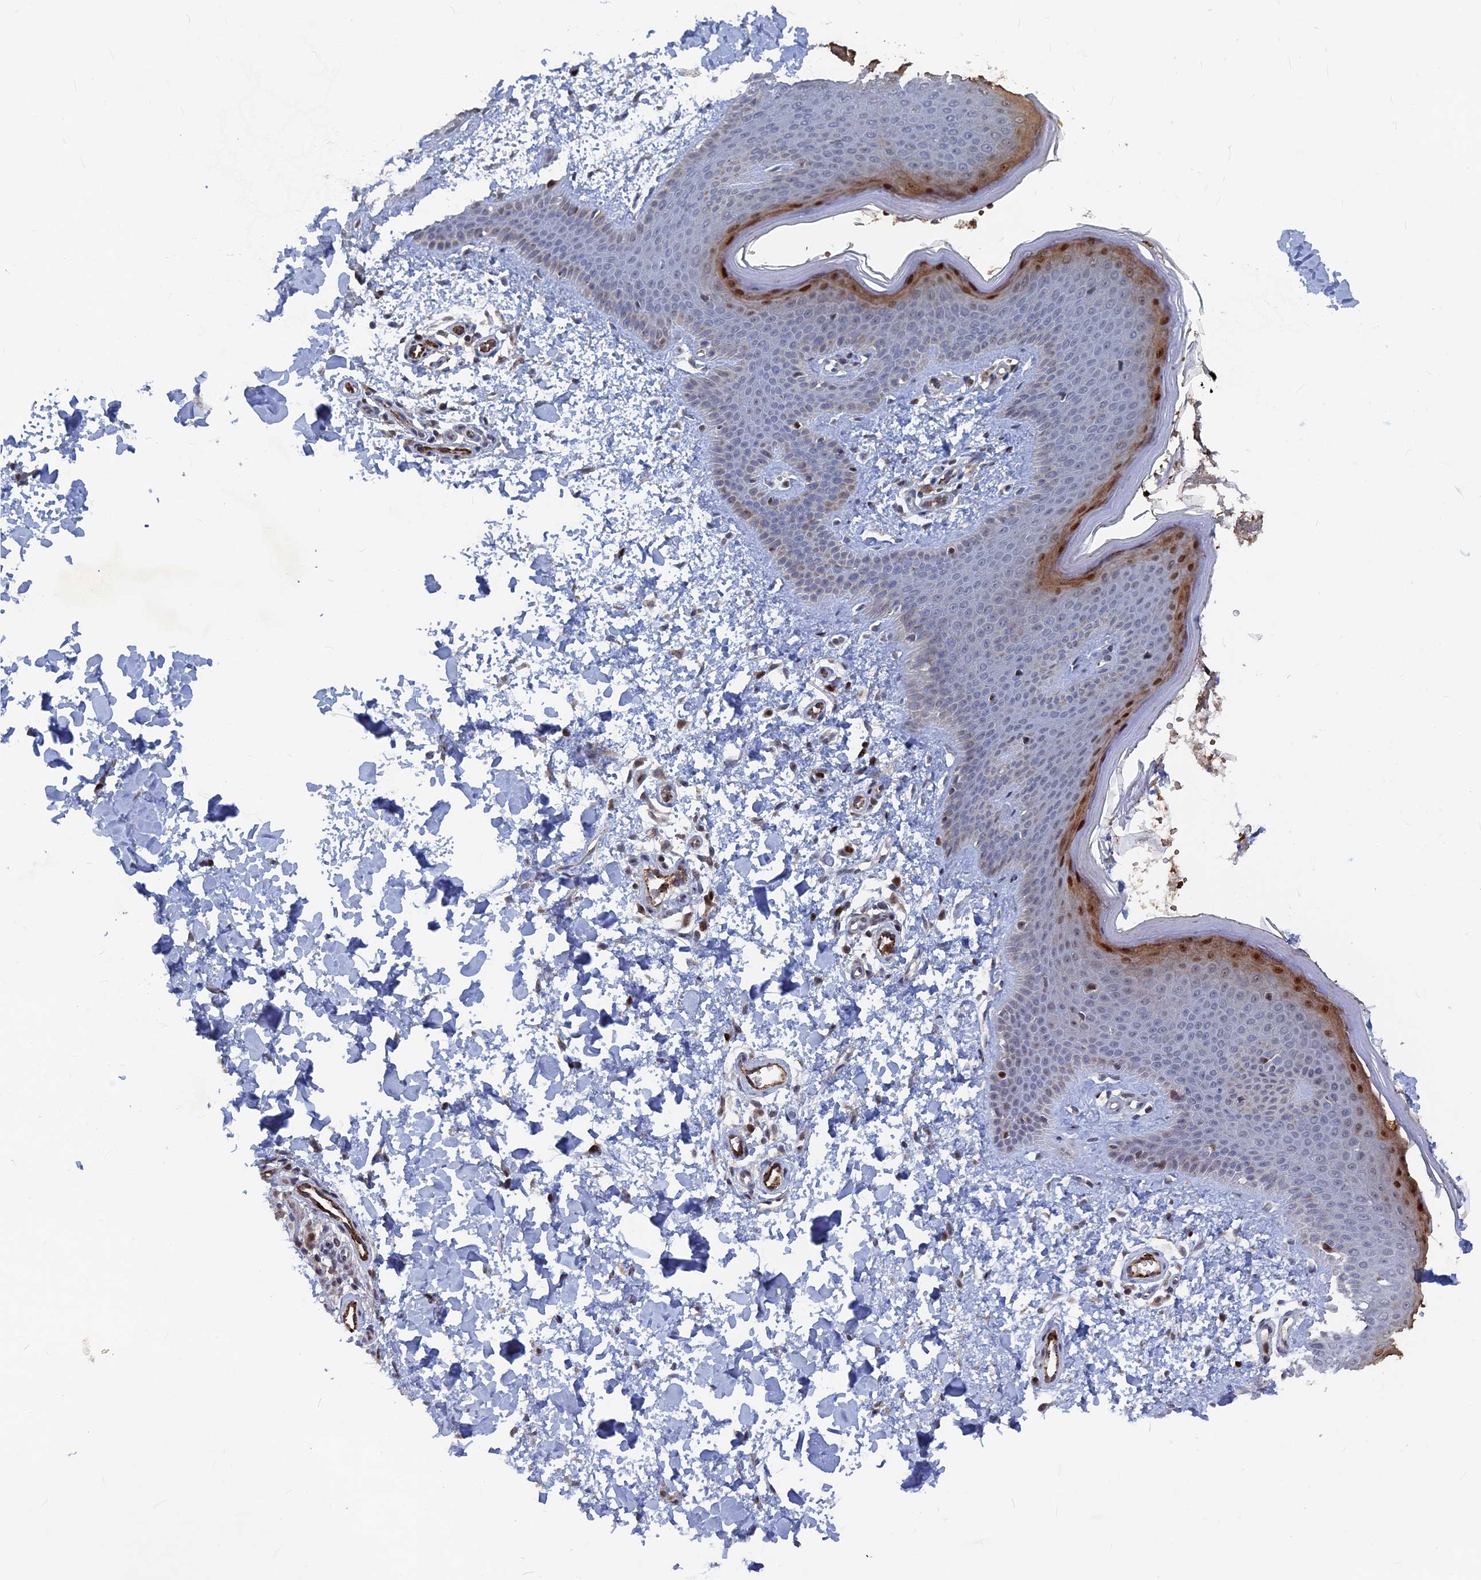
{"staining": {"intensity": "weak", "quantity": "25%-75%", "location": "cytoplasmic/membranous"}, "tissue": "skin", "cell_type": "Fibroblasts", "image_type": "normal", "snomed": [{"axis": "morphology", "description": "Normal tissue, NOS"}, {"axis": "topography", "description": "Skin"}], "caption": "Immunohistochemical staining of benign skin reveals low levels of weak cytoplasmic/membranous staining in about 25%-75% of fibroblasts.", "gene": "SH3D21", "patient": {"sex": "male", "age": 36}}